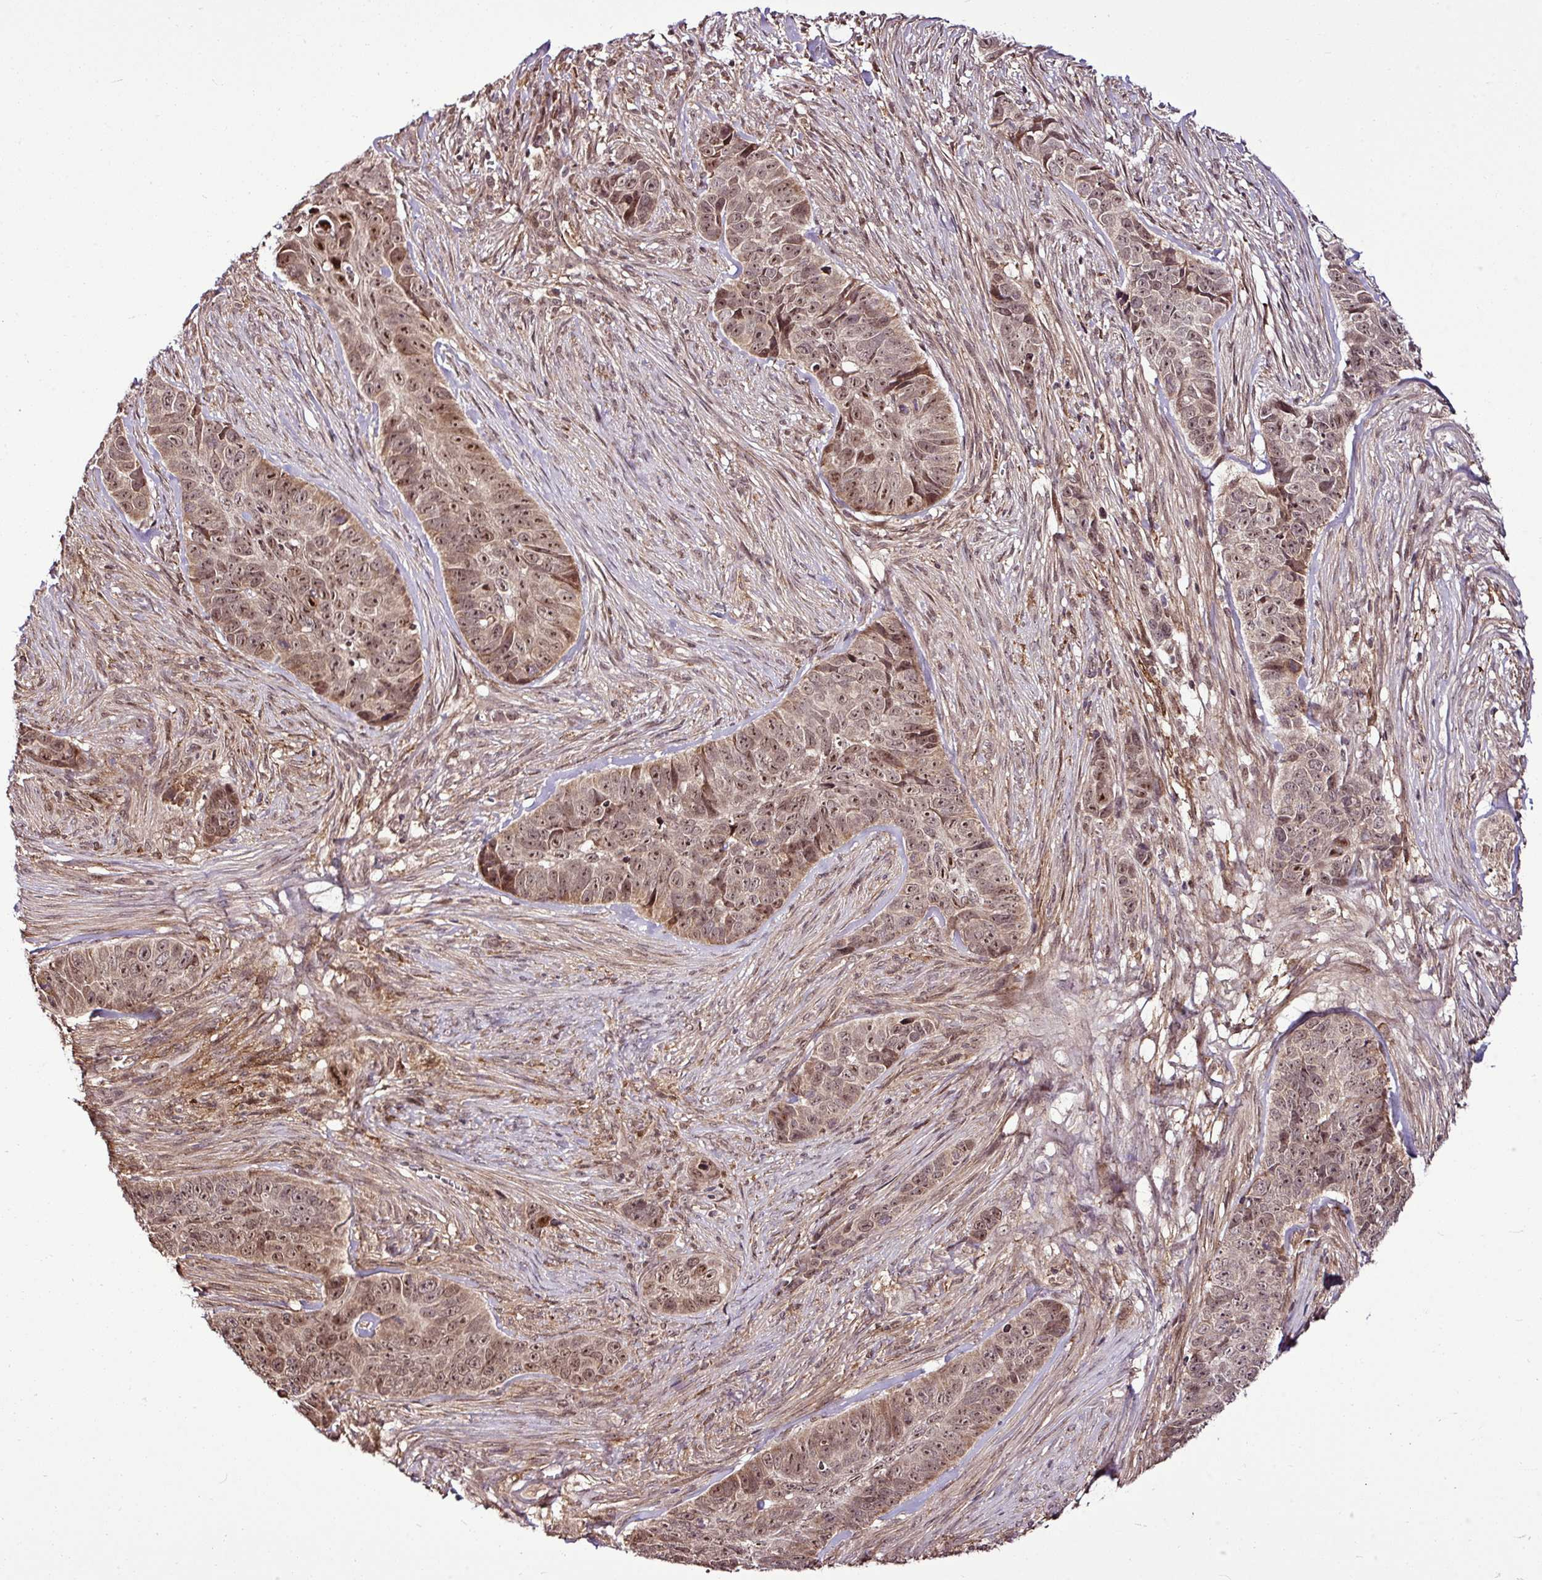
{"staining": {"intensity": "moderate", "quantity": ">75%", "location": "cytoplasmic/membranous,nuclear"}, "tissue": "skin cancer", "cell_type": "Tumor cells", "image_type": "cancer", "snomed": [{"axis": "morphology", "description": "Basal cell carcinoma"}, {"axis": "topography", "description": "Skin"}], "caption": "A micrograph of basal cell carcinoma (skin) stained for a protein shows moderate cytoplasmic/membranous and nuclear brown staining in tumor cells.", "gene": "FAM153A", "patient": {"sex": "female", "age": 82}}